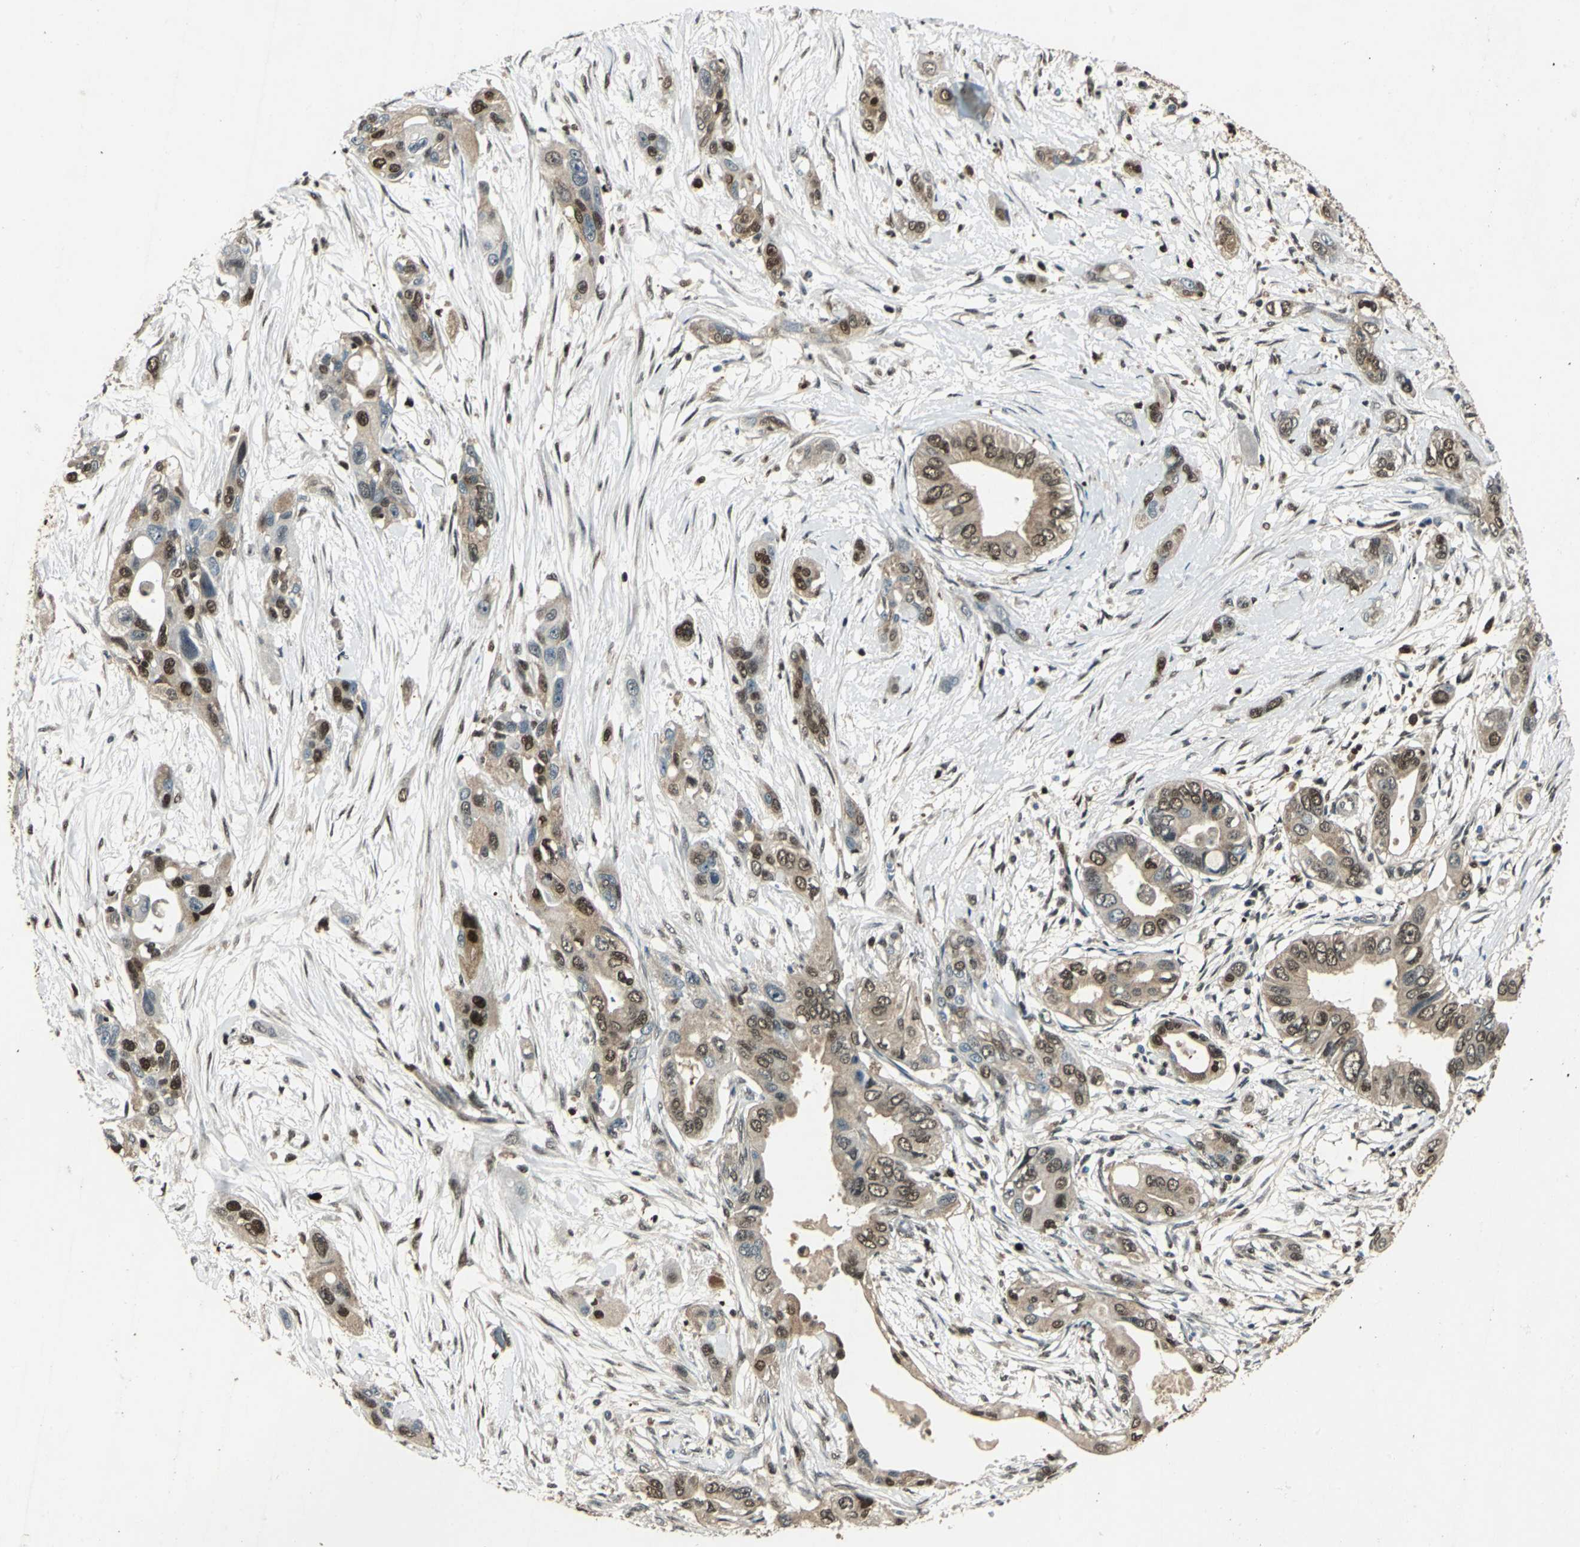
{"staining": {"intensity": "moderate", "quantity": ">75%", "location": "cytoplasmic/membranous,nuclear"}, "tissue": "pancreatic cancer", "cell_type": "Tumor cells", "image_type": "cancer", "snomed": [{"axis": "morphology", "description": "Adenocarcinoma, NOS"}, {"axis": "topography", "description": "Pancreas"}], "caption": "Tumor cells show medium levels of moderate cytoplasmic/membranous and nuclear expression in approximately >75% of cells in pancreatic adenocarcinoma. (IHC, brightfield microscopy, high magnification).", "gene": "PPP1R13L", "patient": {"sex": "female", "age": 60}}